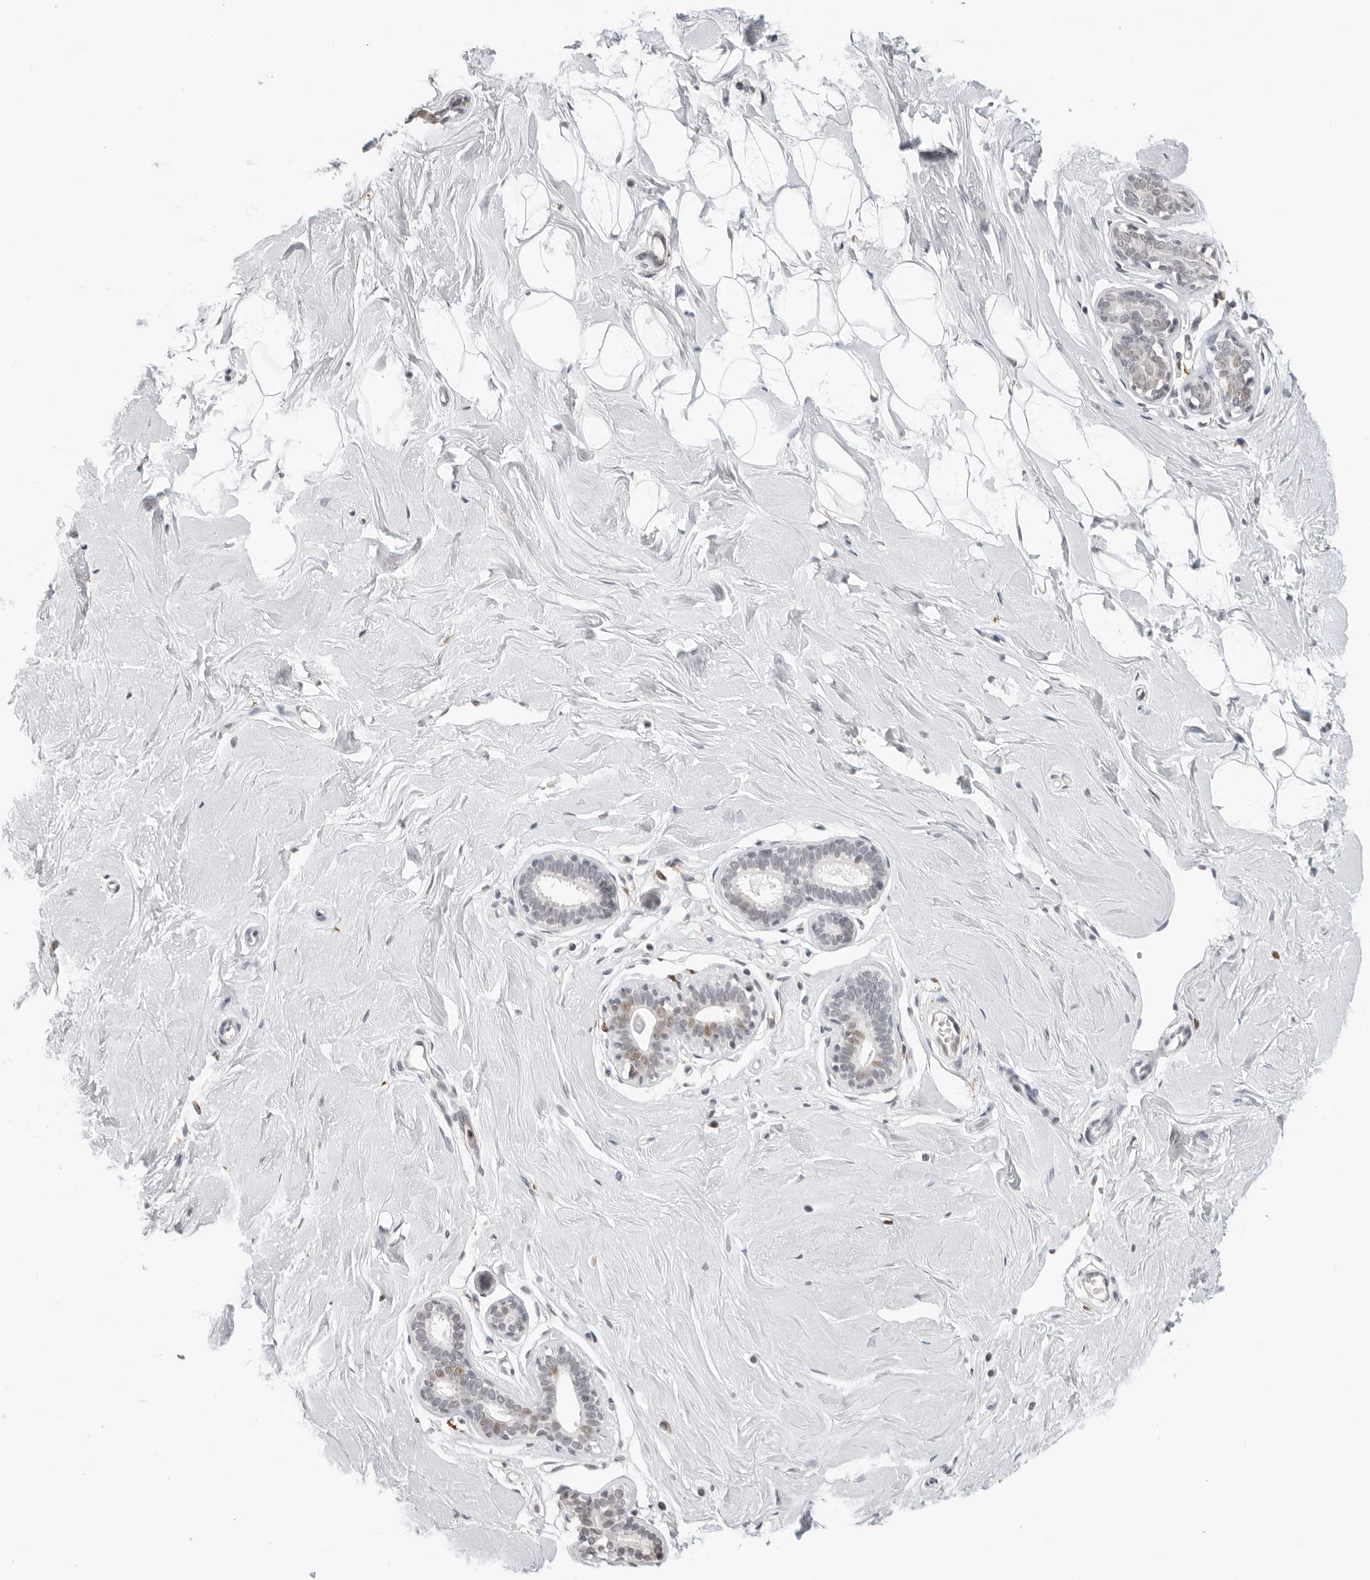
{"staining": {"intensity": "negative", "quantity": "none", "location": "none"}, "tissue": "breast", "cell_type": "Adipocytes", "image_type": "normal", "snomed": [{"axis": "morphology", "description": "Normal tissue, NOS"}, {"axis": "topography", "description": "Breast"}], "caption": "Breast was stained to show a protein in brown. There is no significant positivity in adipocytes. The staining is performed using DAB (3,3'-diaminobenzidine) brown chromogen with nuclei counter-stained in using hematoxylin.", "gene": "MSH6", "patient": {"sex": "female", "age": 23}}